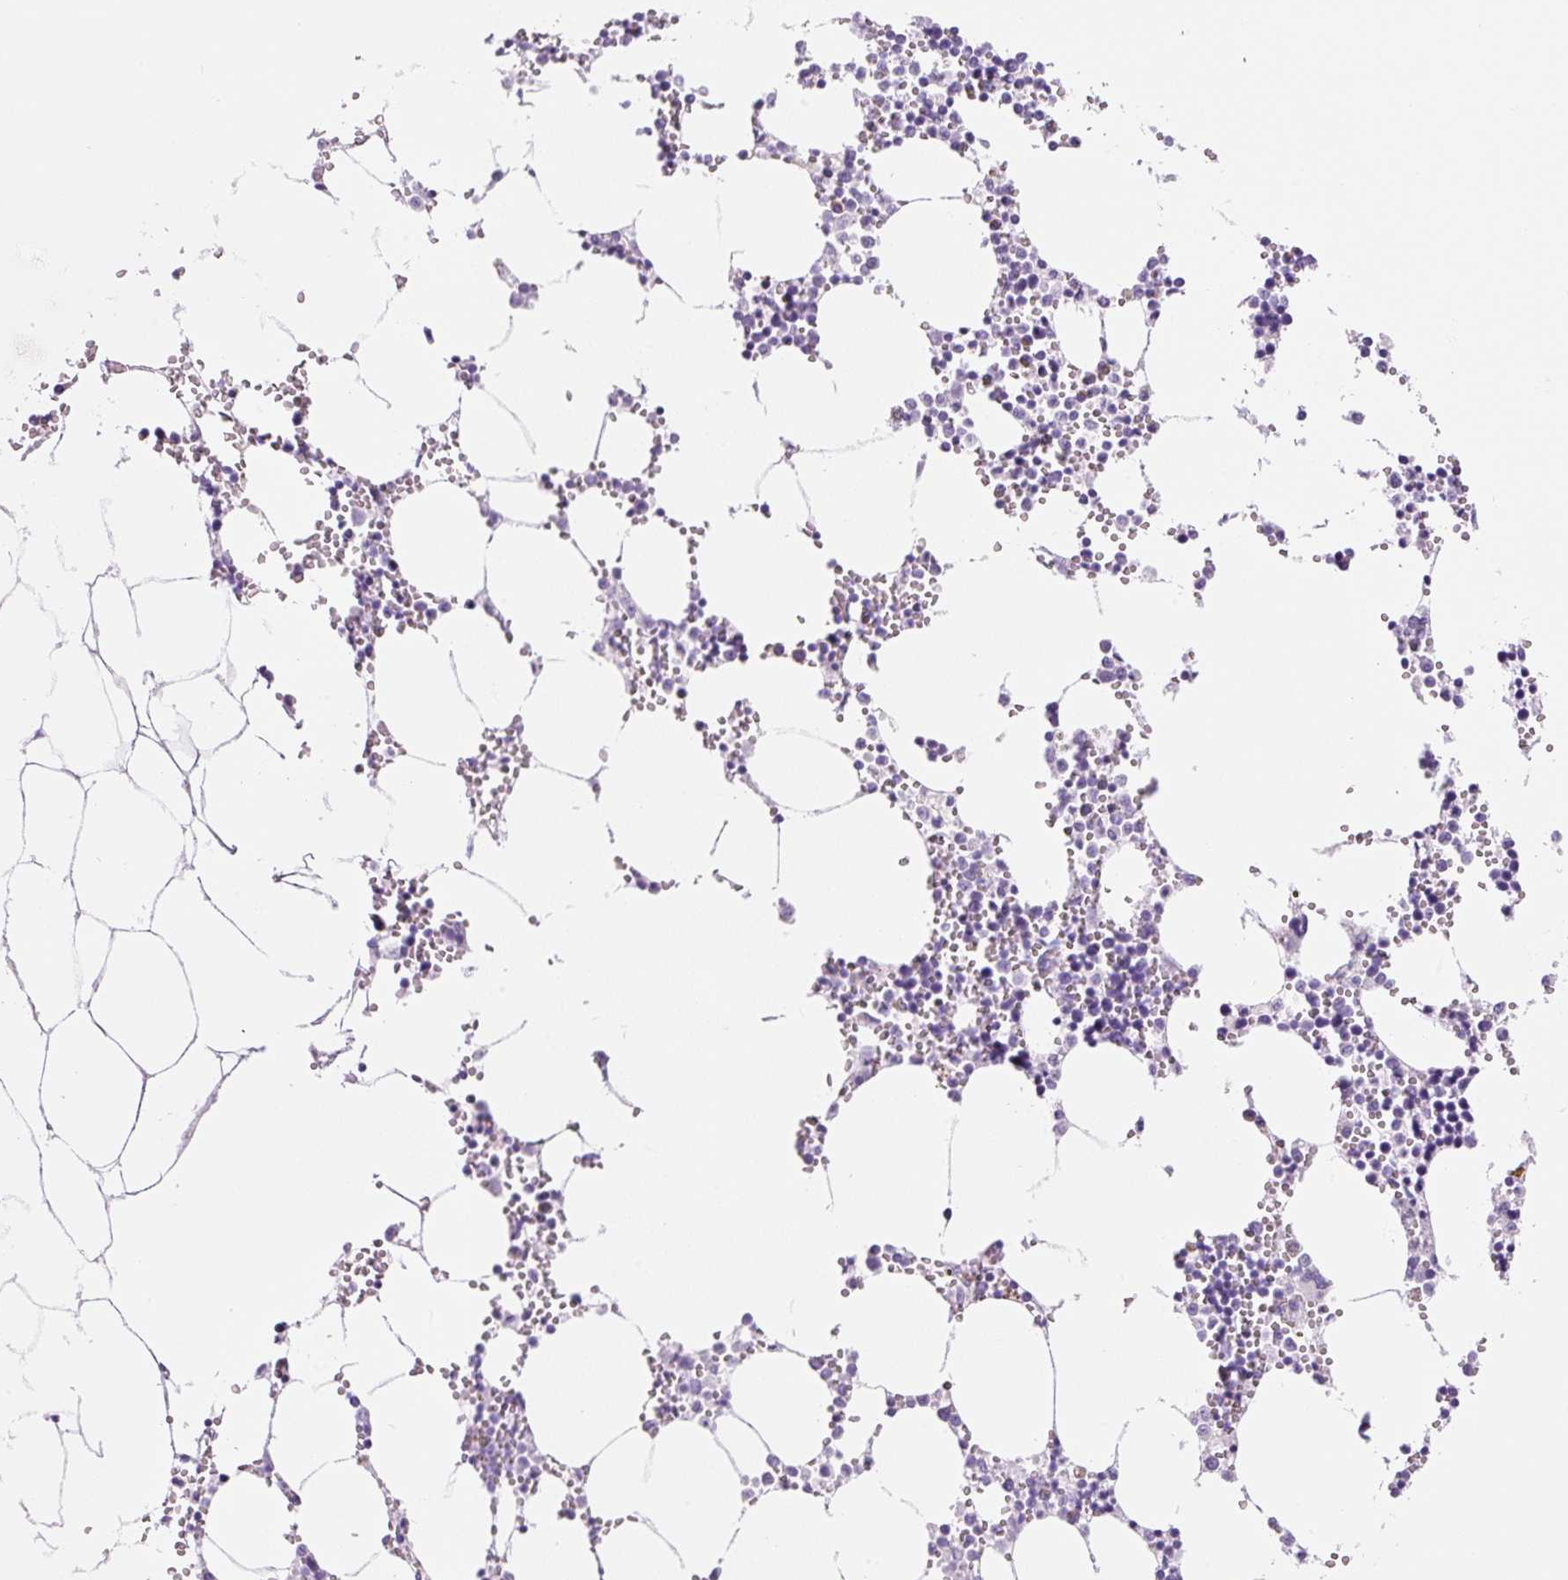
{"staining": {"intensity": "negative", "quantity": "none", "location": "none"}, "tissue": "bone marrow", "cell_type": "Hematopoietic cells", "image_type": "normal", "snomed": [{"axis": "morphology", "description": "Normal tissue, NOS"}, {"axis": "topography", "description": "Bone marrow"}], "caption": "An image of bone marrow stained for a protein exhibits no brown staining in hematopoietic cells. (Brightfield microscopy of DAB IHC at high magnification).", "gene": "ADSS1", "patient": {"sex": "male", "age": 54}}